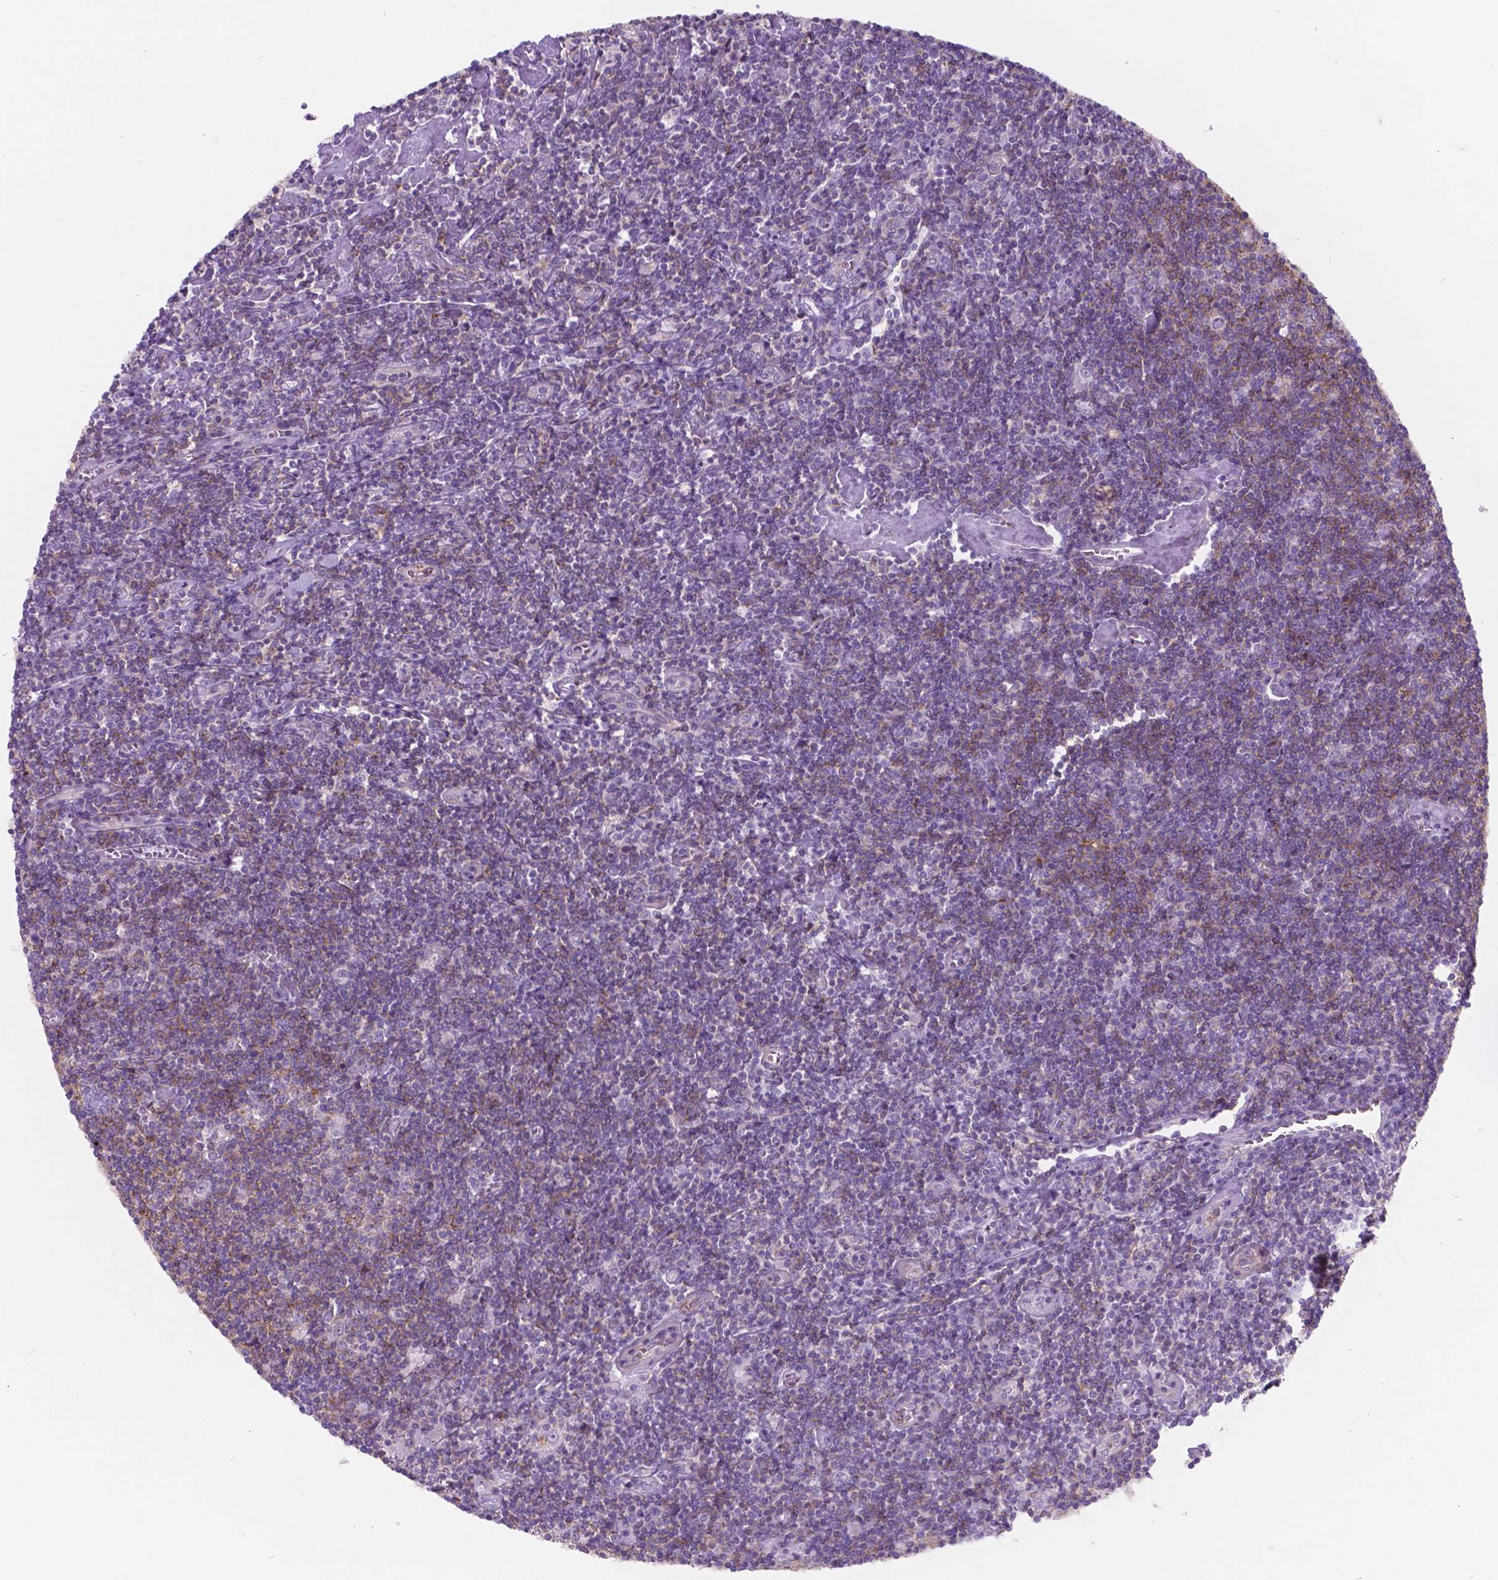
{"staining": {"intensity": "negative", "quantity": "none", "location": "none"}, "tissue": "lymphoma", "cell_type": "Tumor cells", "image_type": "cancer", "snomed": [{"axis": "morphology", "description": "Hodgkin's disease, NOS"}, {"axis": "topography", "description": "Lymph node"}], "caption": "Lymphoma was stained to show a protein in brown. There is no significant staining in tumor cells.", "gene": "KIAA0040", "patient": {"sex": "male", "age": 40}}